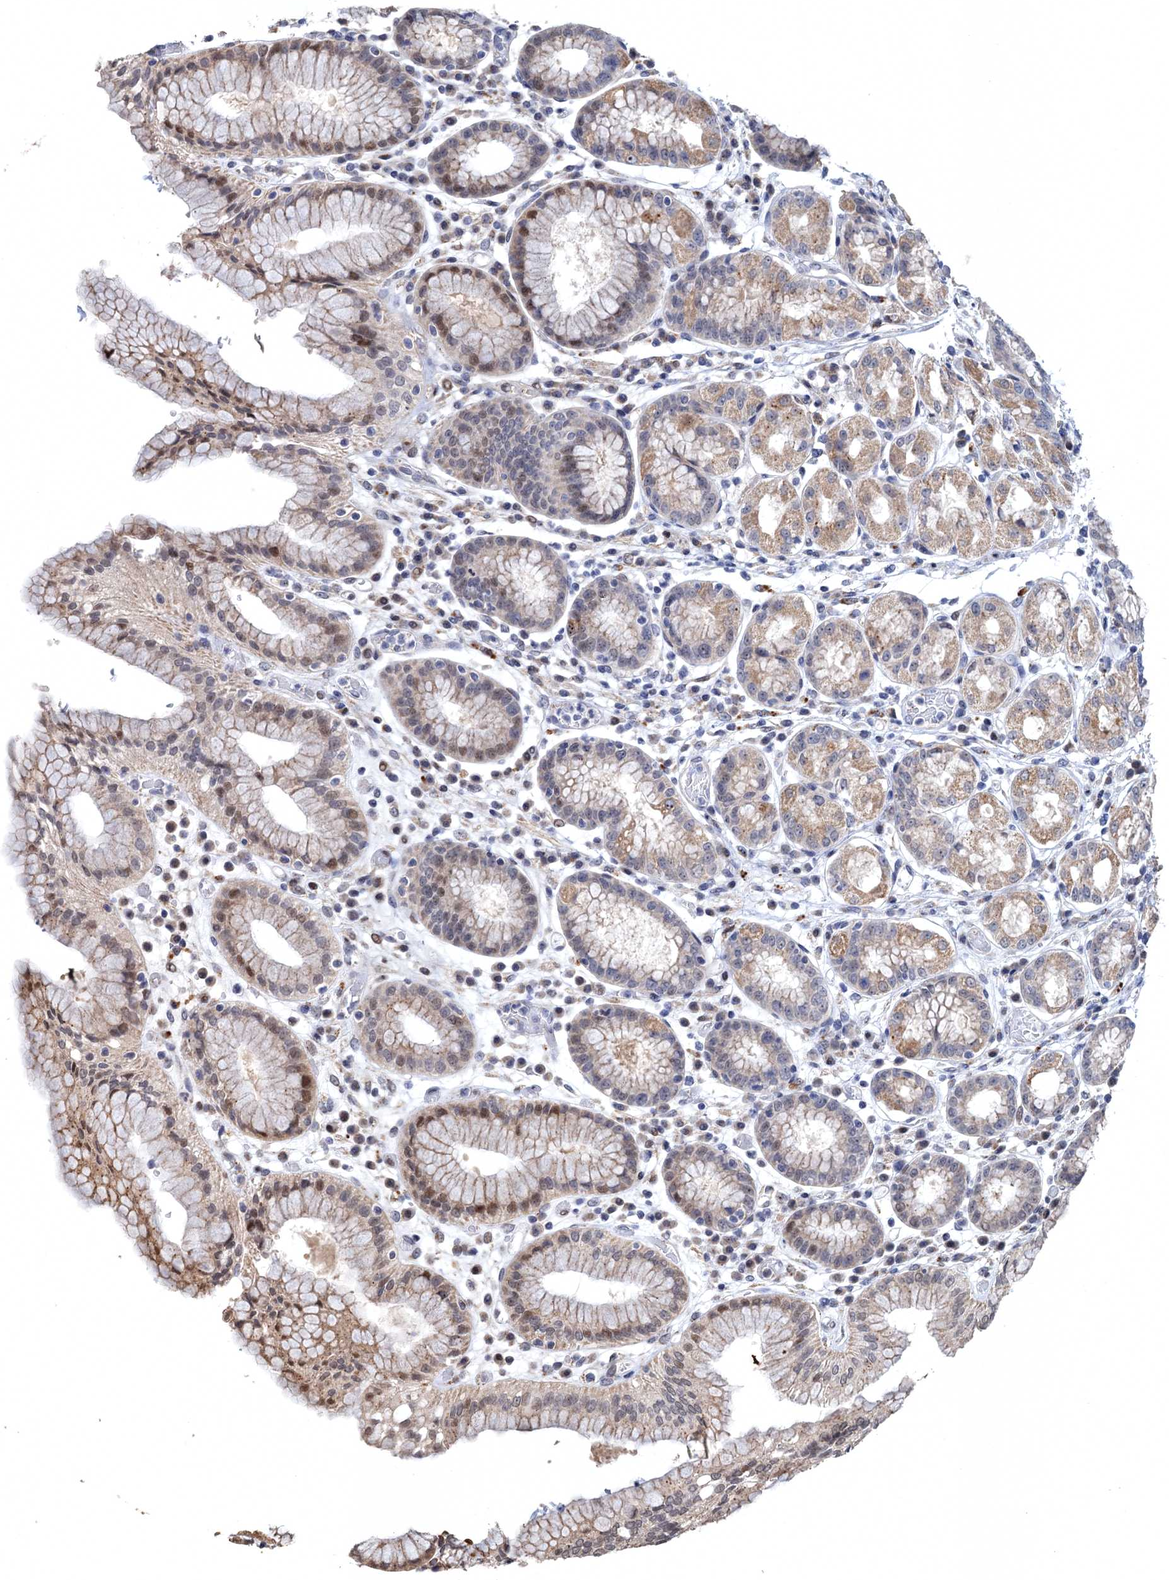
{"staining": {"intensity": "weak", "quantity": "25%-75%", "location": "cytoplasmic/membranous"}, "tissue": "stomach", "cell_type": "Glandular cells", "image_type": "normal", "snomed": [{"axis": "morphology", "description": "Normal tissue, NOS"}, {"axis": "topography", "description": "Stomach"}, {"axis": "topography", "description": "Stomach, lower"}], "caption": "IHC (DAB (3,3'-diaminobenzidine)) staining of normal human stomach reveals weak cytoplasmic/membranous protein staining in about 25%-75% of glandular cells.", "gene": "BMERB1", "patient": {"sex": "female", "age": 56}}